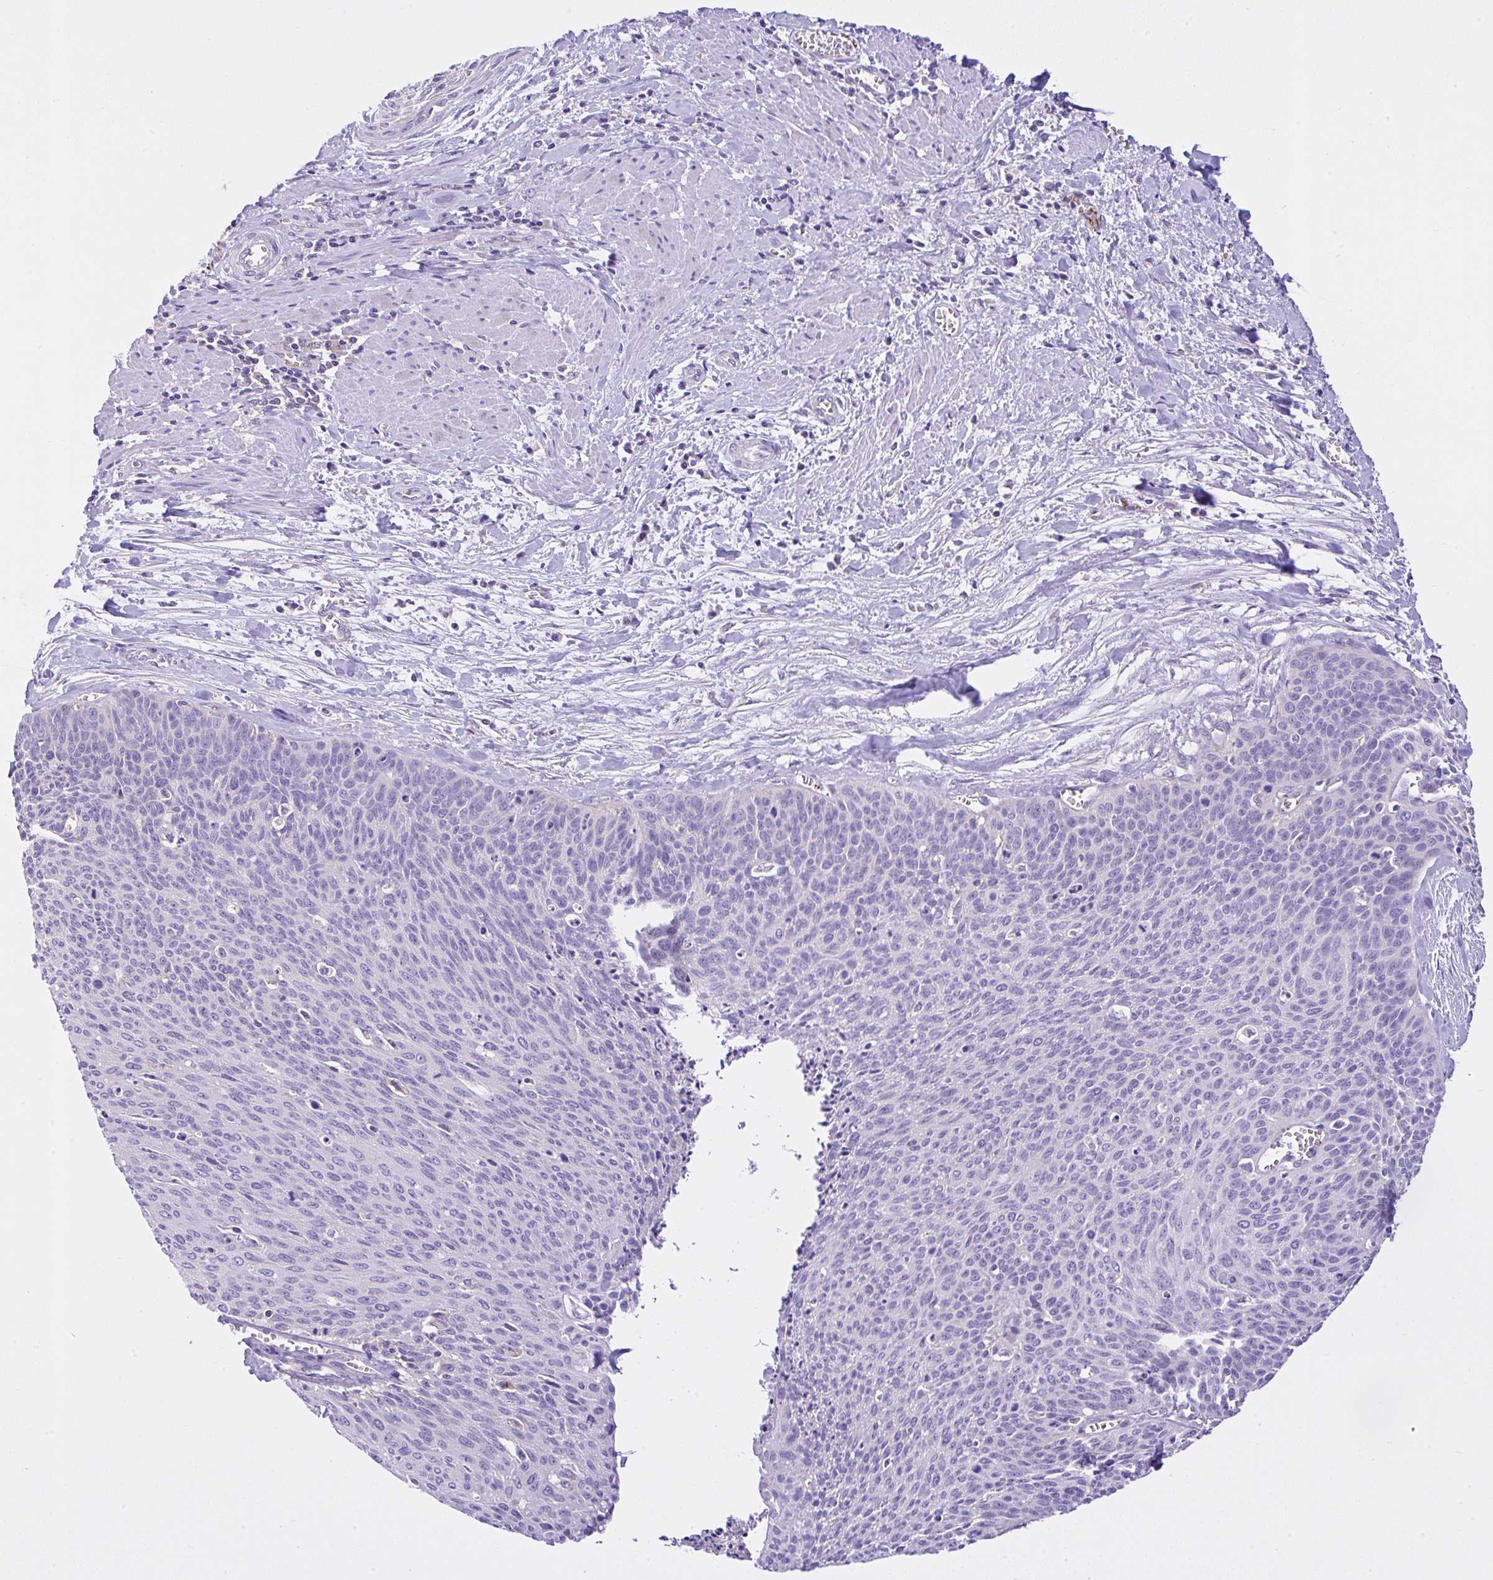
{"staining": {"intensity": "negative", "quantity": "none", "location": "none"}, "tissue": "cervical cancer", "cell_type": "Tumor cells", "image_type": "cancer", "snomed": [{"axis": "morphology", "description": "Squamous cell carcinoma, NOS"}, {"axis": "topography", "description": "Cervix"}], "caption": "Tumor cells are negative for brown protein staining in squamous cell carcinoma (cervical).", "gene": "CCDC142", "patient": {"sex": "female", "age": 55}}